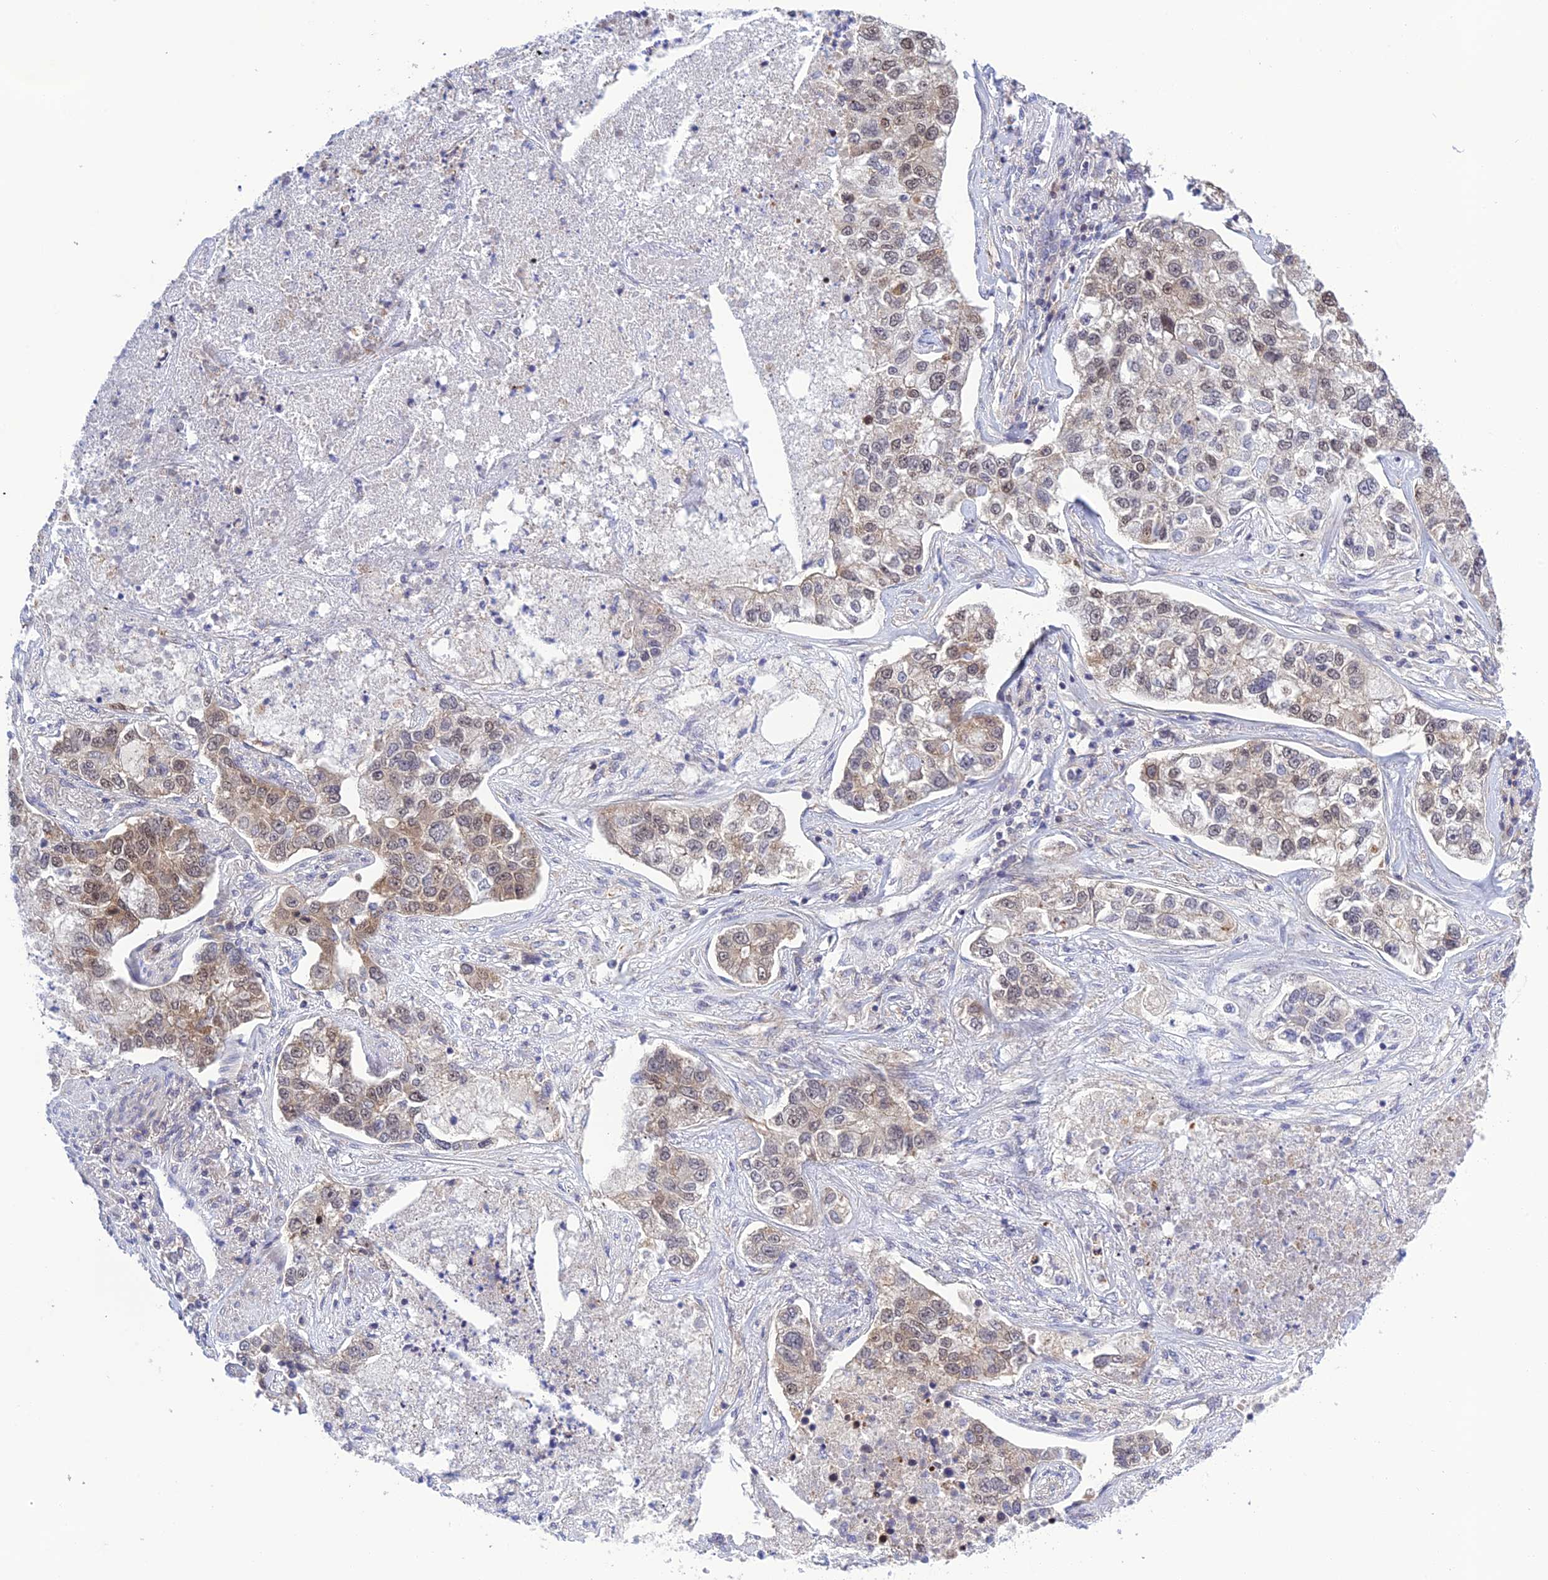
{"staining": {"intensity": "weak", "quantity": ">75%", "location": "cytoplasmic/membranous,nuclear"}, "tissue": "lung cancer", "cell_type": "Tumor cells", "image_type": "cancer", "snomed": [{"axis": "morphology", "description": "Adenocarcinoma, NOS"}, {"axis": "topography", "description": "Lung"}], "caption": "A histopathology image showing weak cytoplasmic/membranous and nuclear expression in approximately >75% of tumor cells in lung adenocarcinoma, as visualized by brown immunohistochemical staining.", "gene": "TCEA1", "patient": {"sex": "male", "age": 49}}